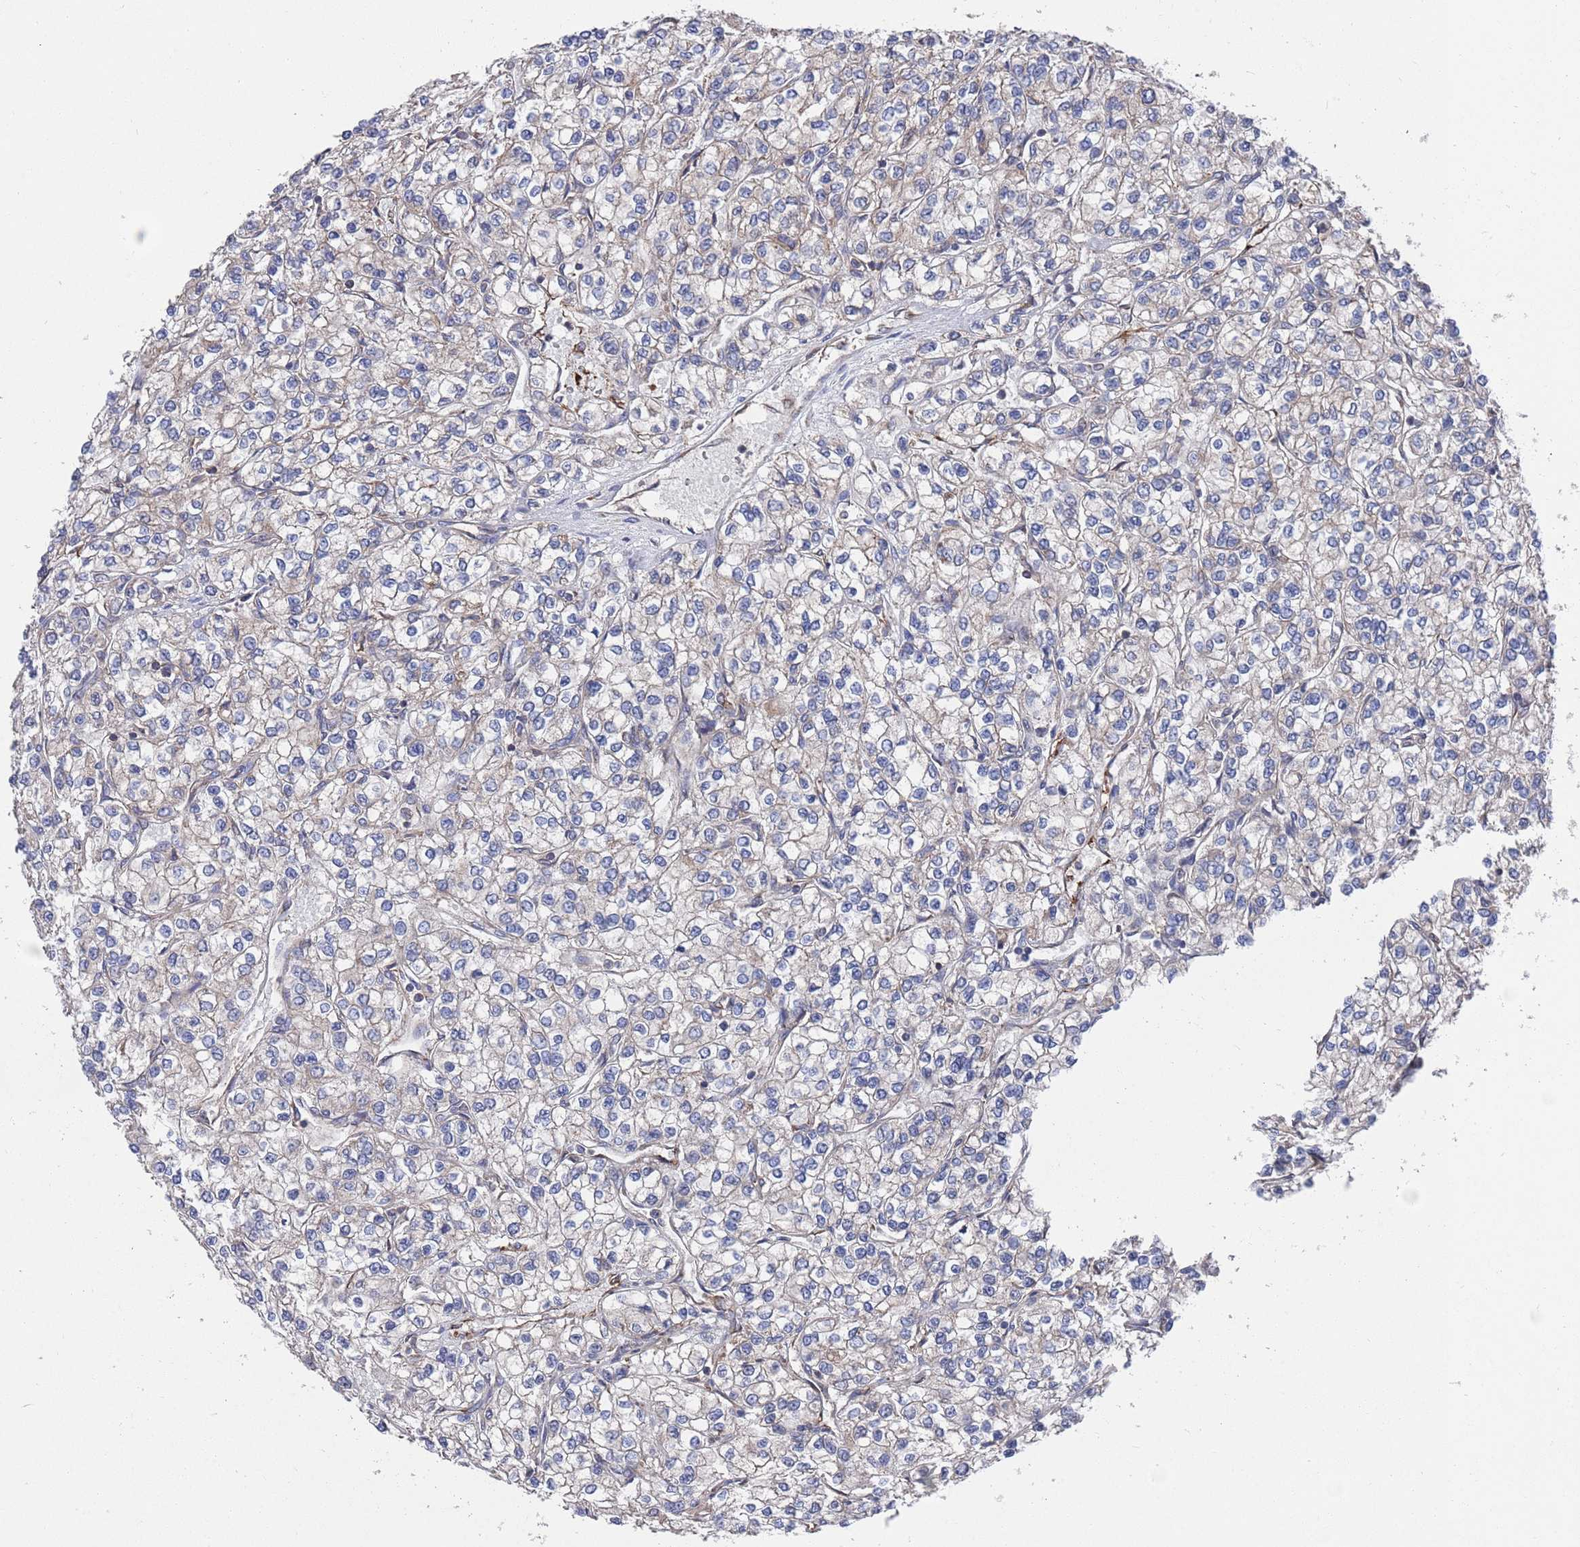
{"staining": {"intensity": "negative", "quantity": "none", "location": "none"}, "tissue": "renal cancer", "cell_type": "Tumor cells", "image_type": "cancer", "snomed": [{"axis": "morphology", "description": "Adenocarcinoma, NOS"}, {"axis": "topography", "description": "Kidney"}], "caption": "High magnification brightfield microscopy of renal cancer (adenocarcinoma) stained with DAB (3,3'-diaminobenzidine) (brown) and counterstained with hematoxylin (blue): tumor cells show no significant expression. The staining was performed using DAB (3,3'-diaminobenzidine) to visualize the protein expression in brown, while the nuclei were stained in blue with hematoxylin (Magnification: 20x).", "gene": "GID8", "patient": {"sex": "male", "age": 80}}